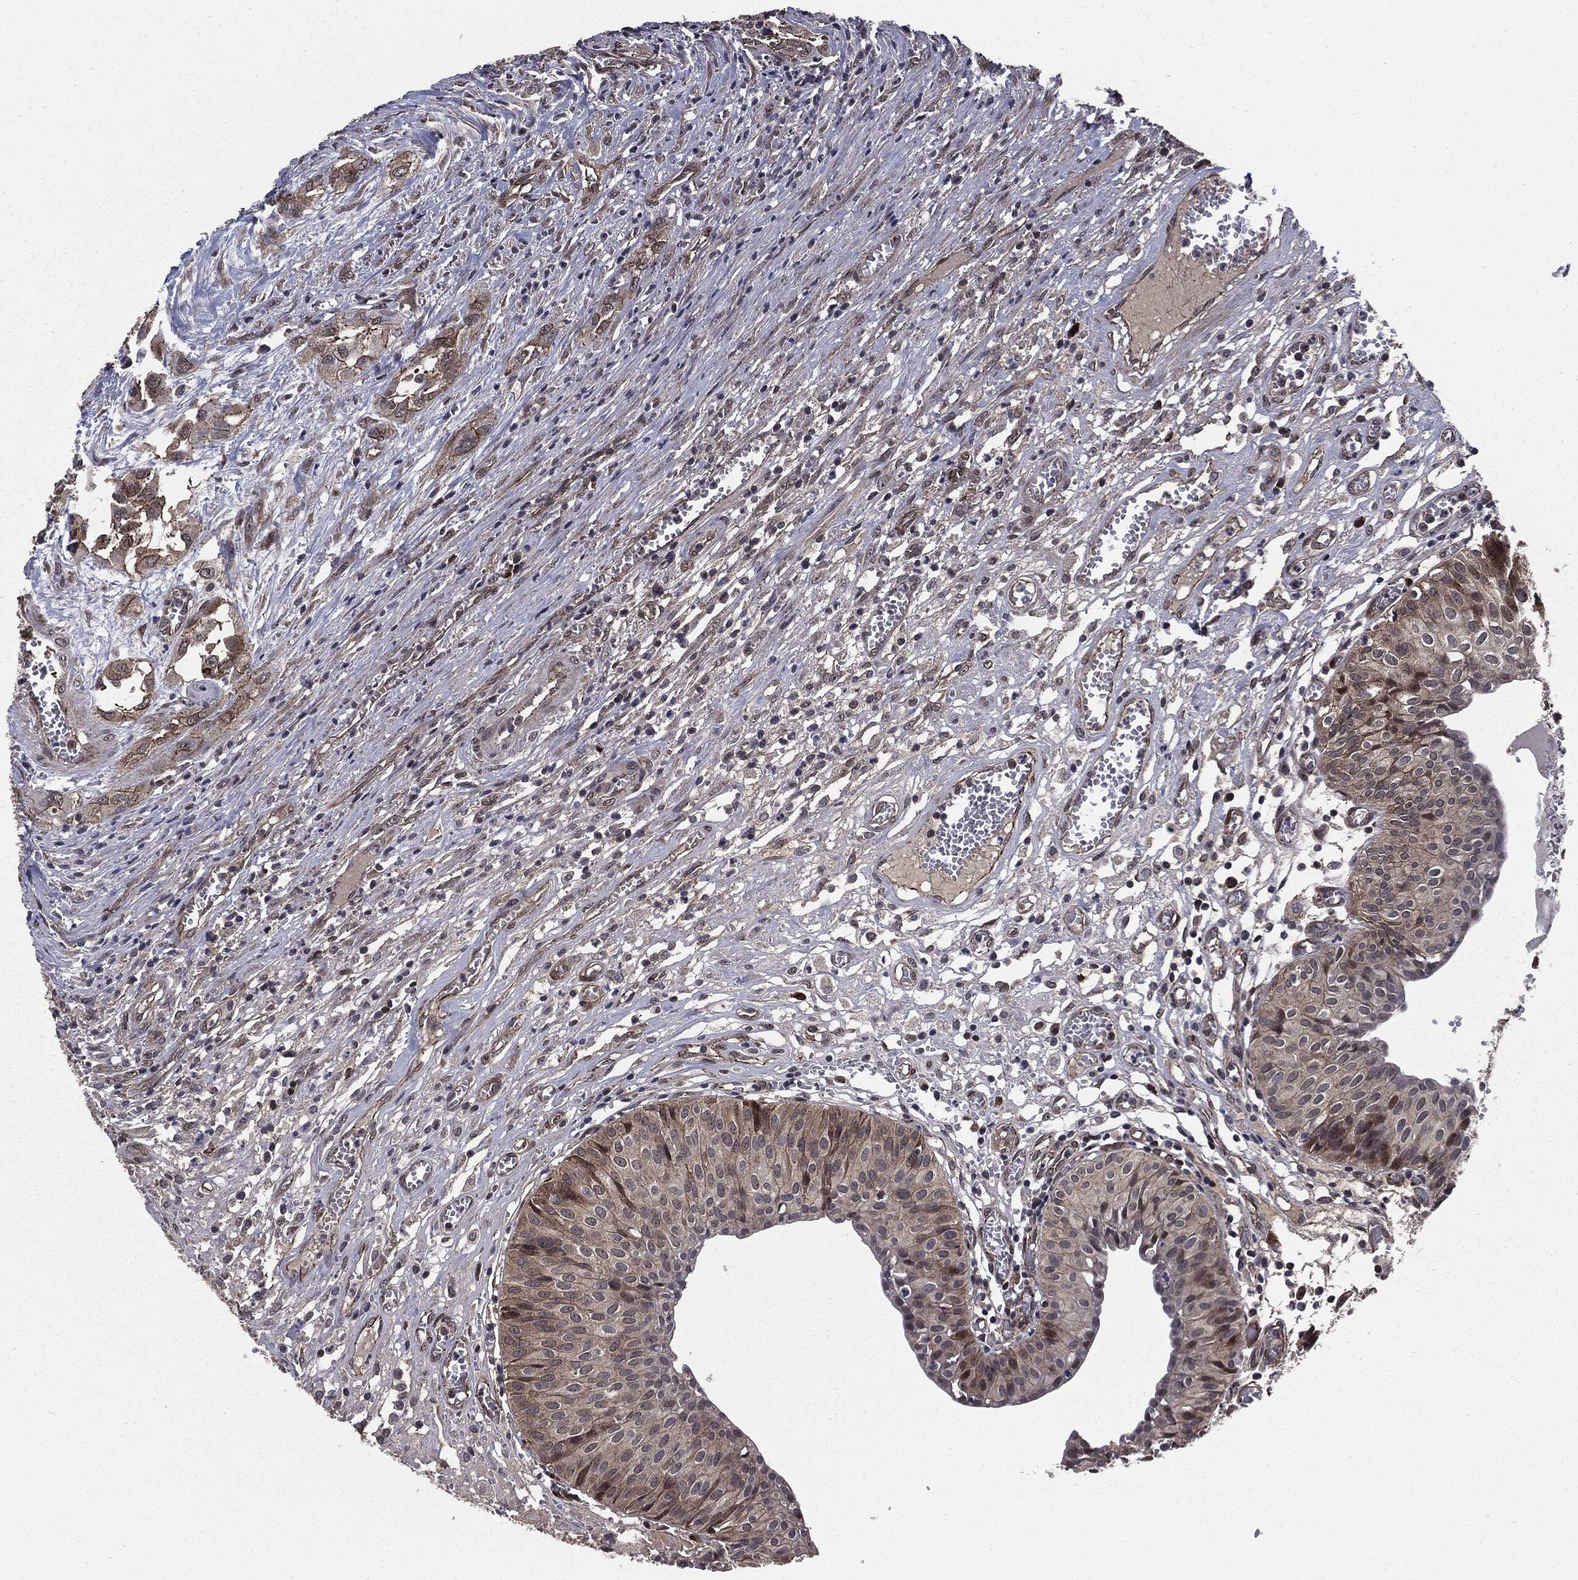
{"staining": {"intensity": "strong", "quantity": "25%-75%", "location": "cytoplasmic/membranous"}, "tissue": "urinary bladder", "cell_type": "Urothelial cells", "image_type": "normal", "snomed": [{"axis": "morphology", "description": "Normal tissue, NOS"}, {"axis": "morphology", "description": "Urothelial carcinoma, NOS"}, {"axis": "morphology", "description": "Urothelial carcinoma, High grade"}, {"axis": "topography", "description": "Urinary bladder"}], "caption": "High-power microscopy captured an IHC image of unremarkable urinary bladder, revealing strong cytoplasmic/membranous staining in approximately 25%-75% of urothelial cells.", "gene": "PTPA", "patient": {"sex": "male", "age": 57}}